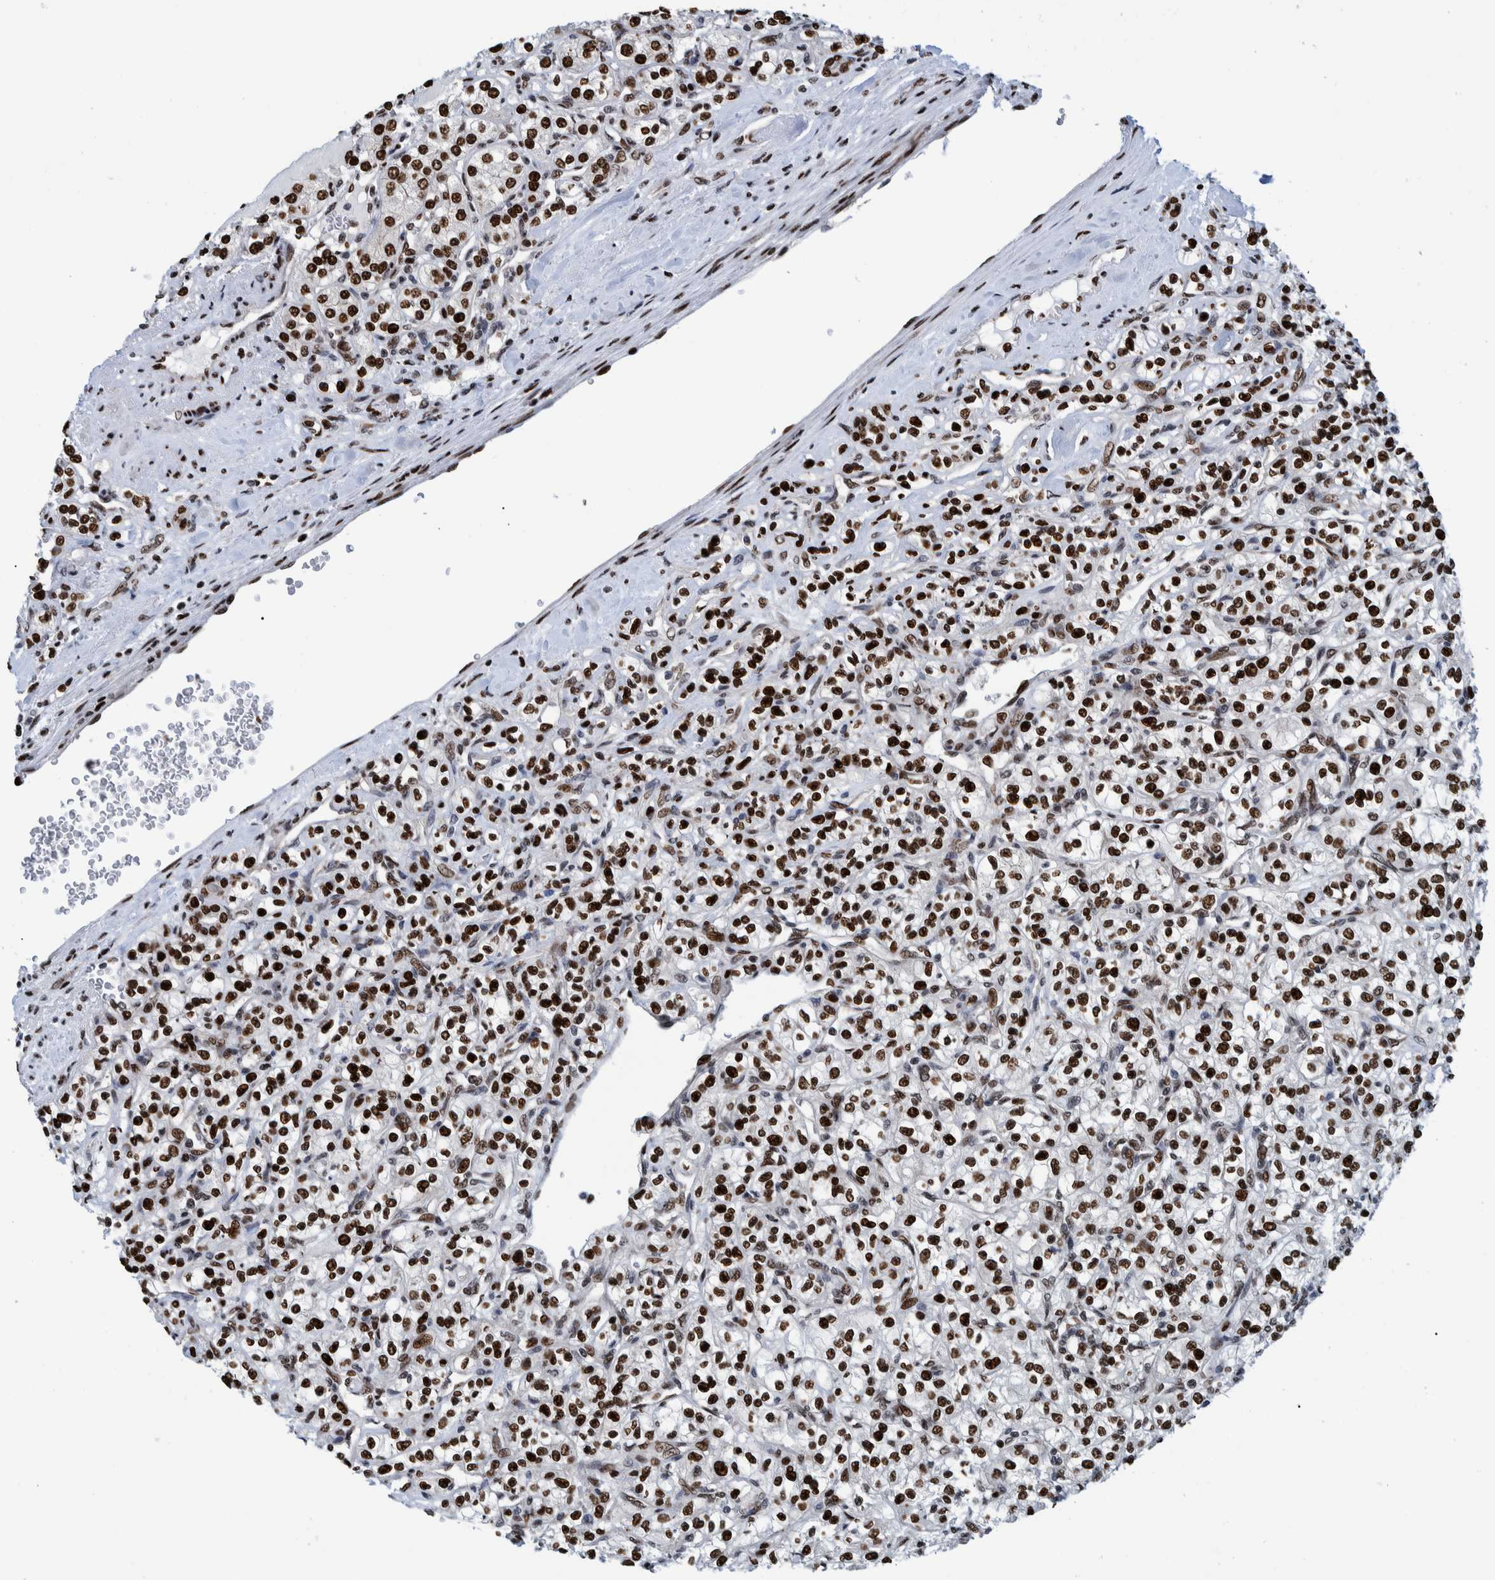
{"staining": {"intensity": "strong", "quantity": ">75%", "location": "nuclear"}, "tissue": "renal cancer", "cell_type": "Tumor cells", "image_type": "cancer", "snomed": [{"axis": "morphology", "description": "Adenocarcinoma, NOS"}, {"axis": "topography", "description": "Kidney"}], "caption": "A photomicrograph of human adenocarcinoma (renal) stained for a protein shows strong nuclear brown staining in tumor cells.", "gene": "HEATR9", "patient": {"sex": "male", "age": 77}}